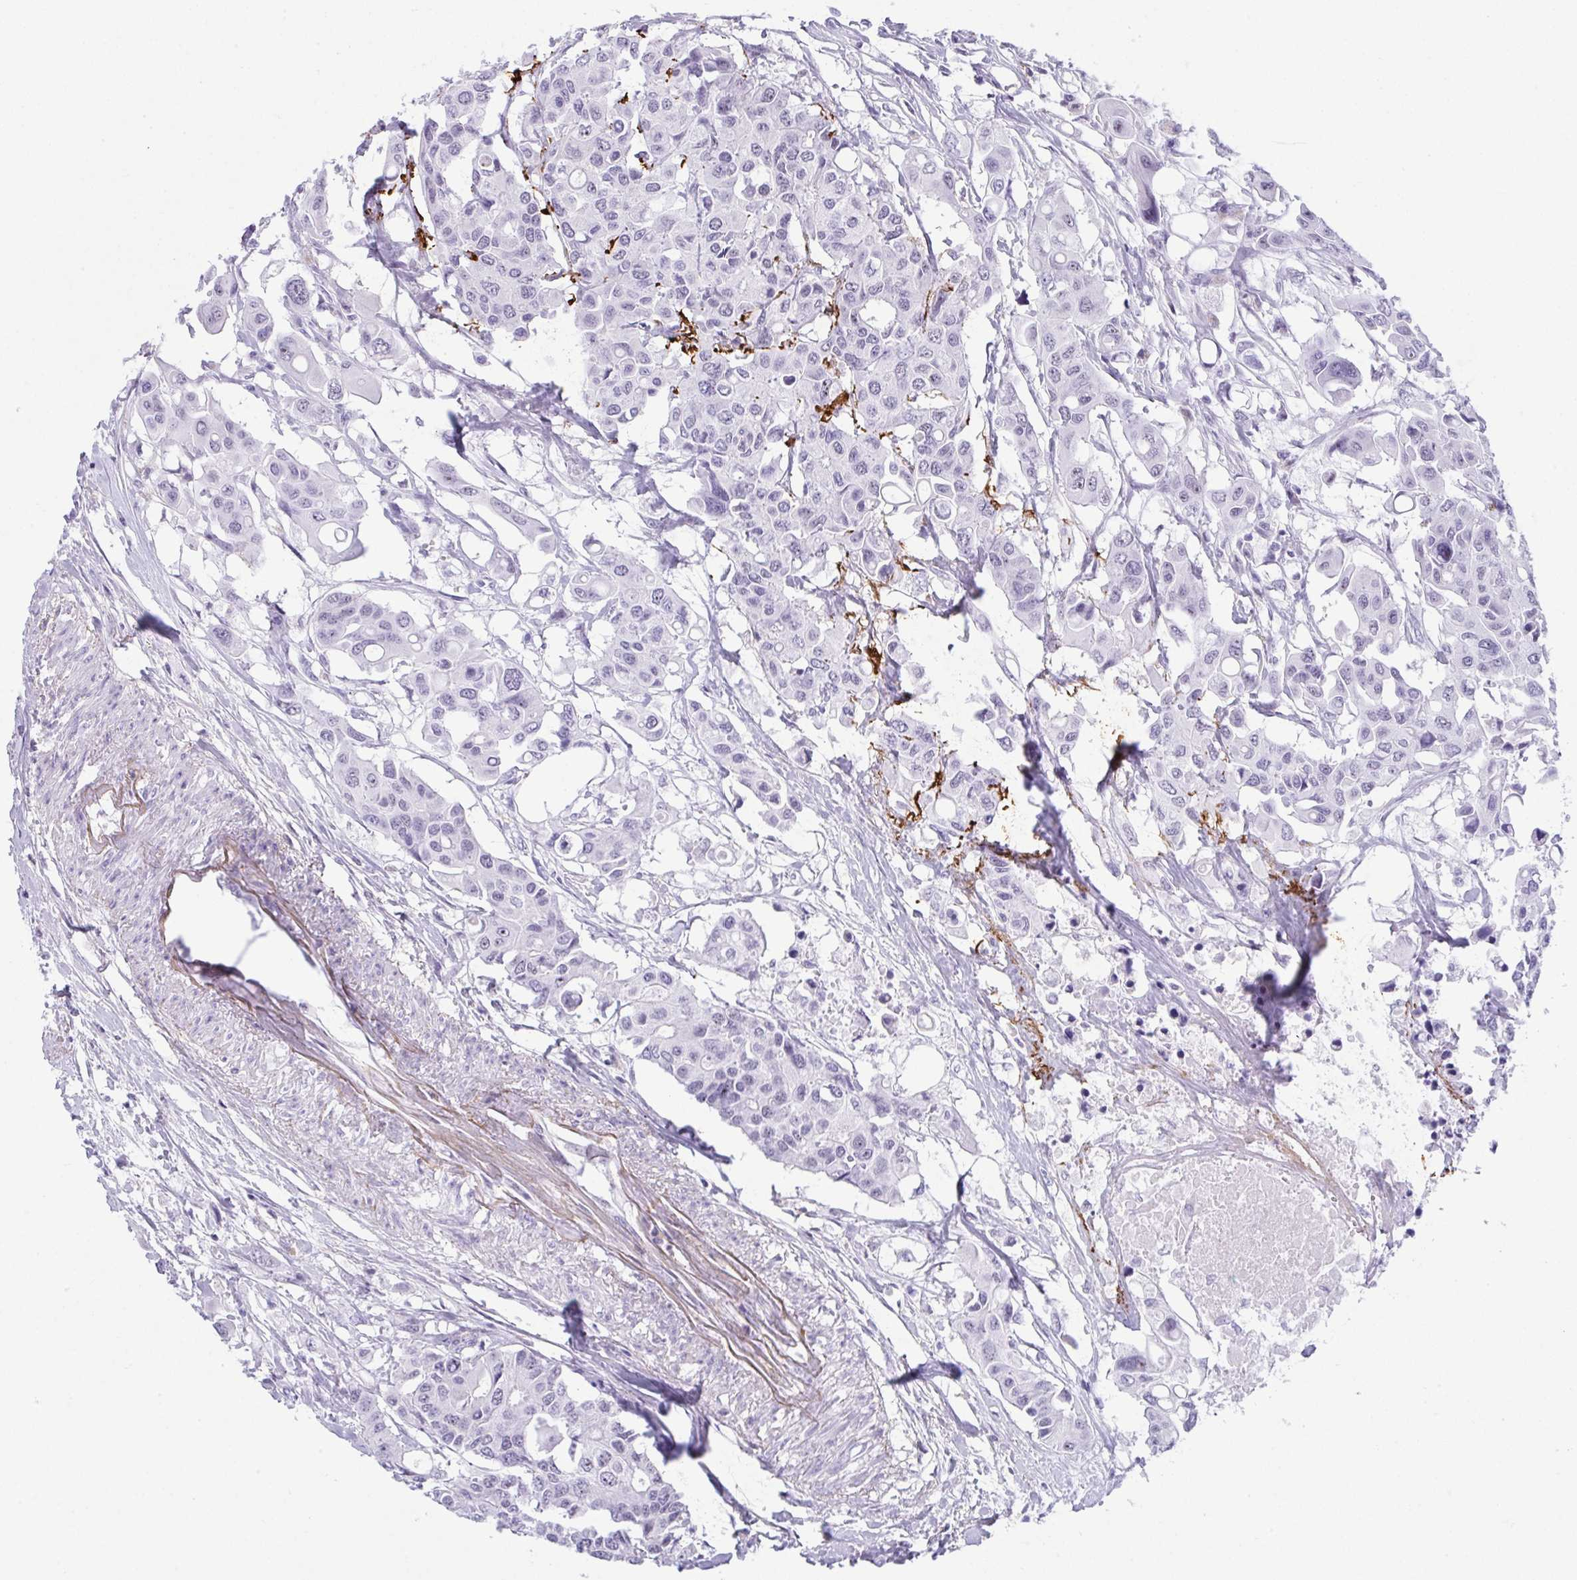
{"staining": {"intensity": "negative", "quantity": "none", "location": "none"}, "tissue": "colorectal cancer", "cell_type": "Tumor cells", "image_type": "cancer", "snomed": [{"axis": "morphology", "description": "Adenocarcinoma, NOS"}, {"axis": "topography", "description": "Colon"}], "caption": "The histopathology image reveals no significant staining in tumor cells of adenocarcinoma (colorectal). The staining is performed using DAB (3,3'-diaminobenzidine) brown chromogen with nuclei counter-stained in using hematoxylin.", "gene": "ELN", "patient": {"sex": "male", "age": 77}}